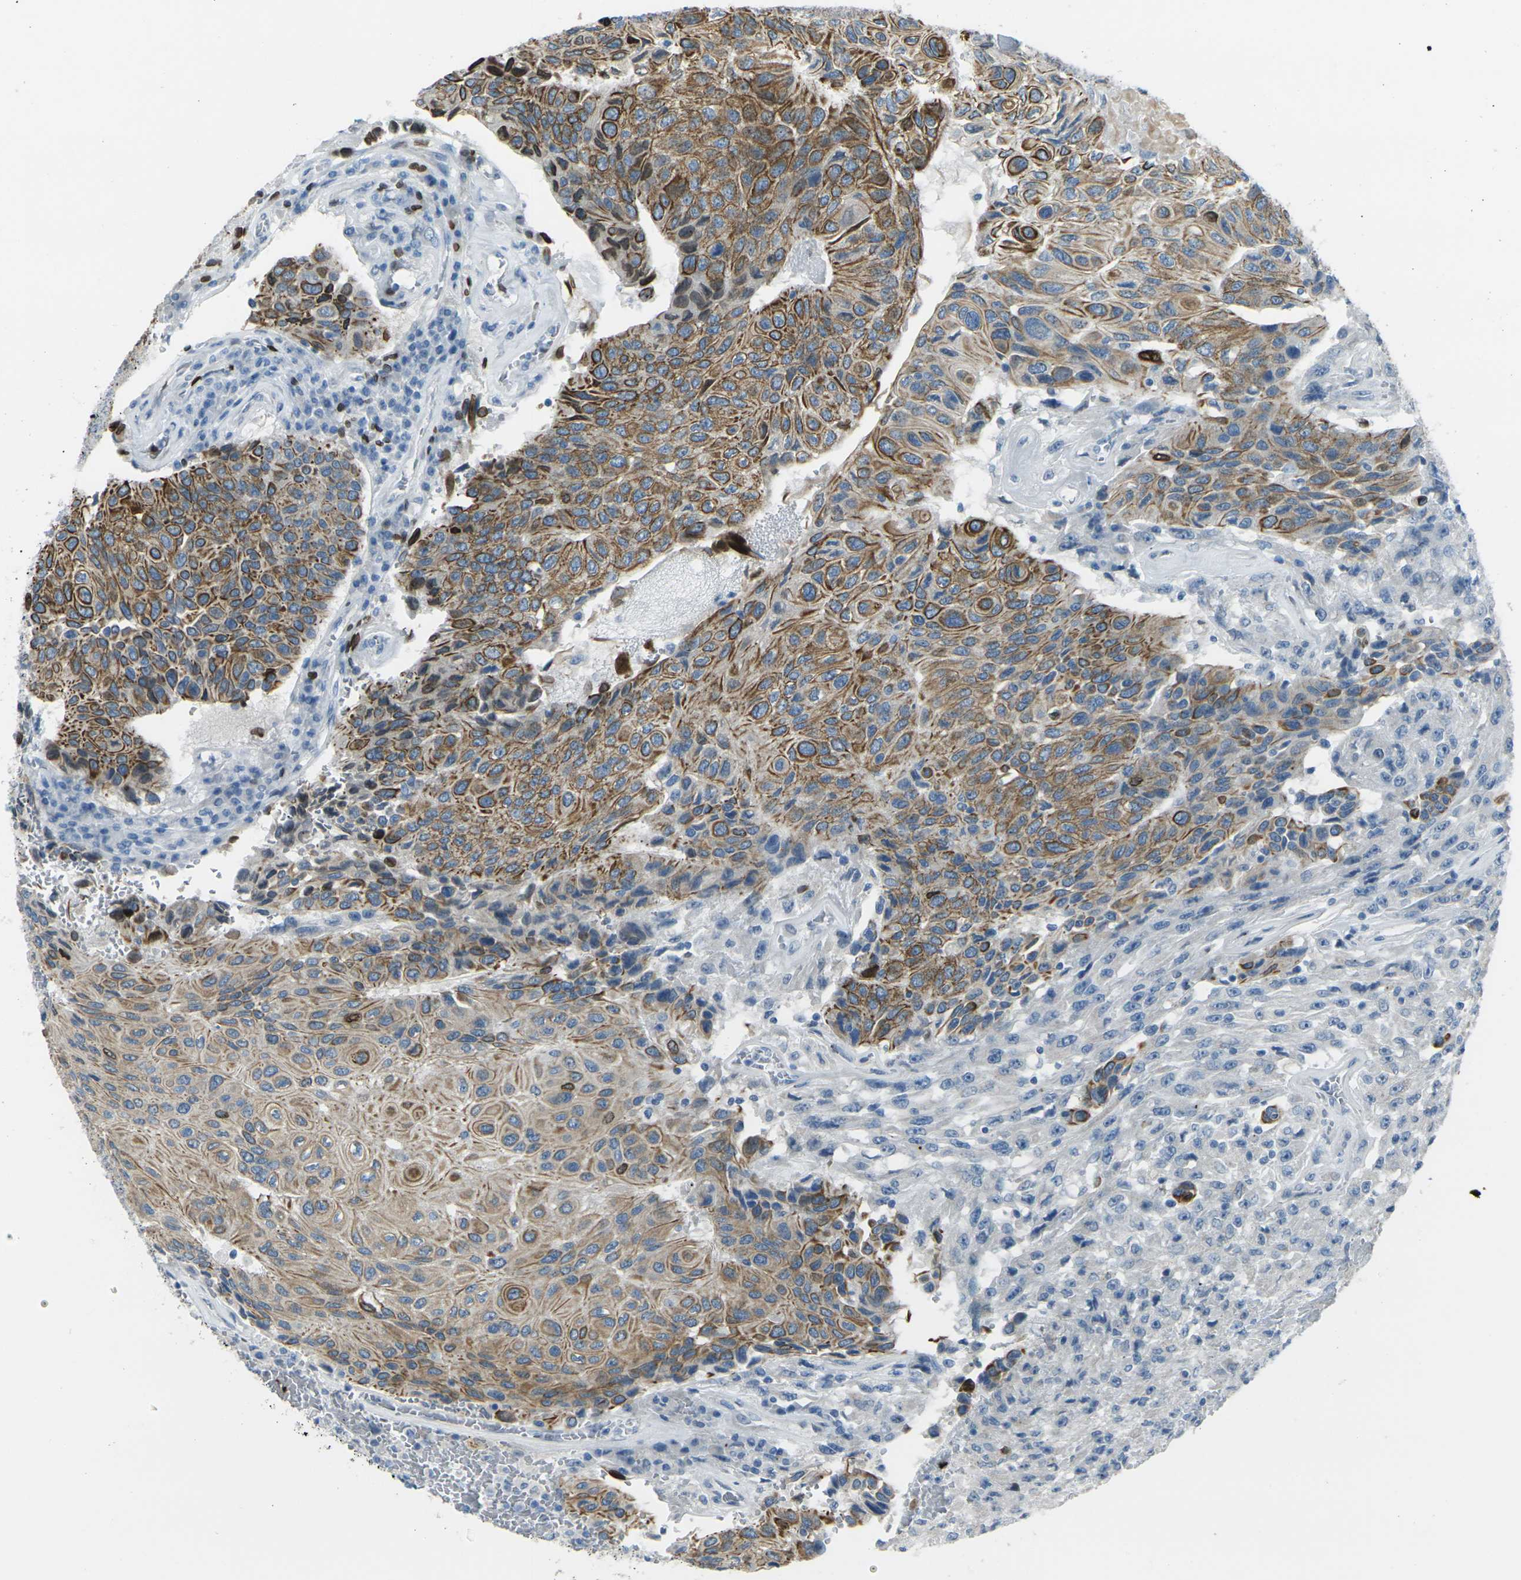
{"staining": {"intensity": "strong", "quantity": "25%-75%", "location": "cytoplasmic/membranous"}, "tissue": "urothelial cancer", "cell_type": "Tumor cells", "image_type": "cancer", "snomed": [{"axis": "morphology", "description": "Urothelial carcinoma, High grade"}, {"axis": "topography", "description": "Urinary bladder"}], "caption": "Urothelial cancer stained with a protein marker shows strong staining in tumor cells.", "gene": "ANKRD46", "patient": {"sex": "male", "age": 66}}